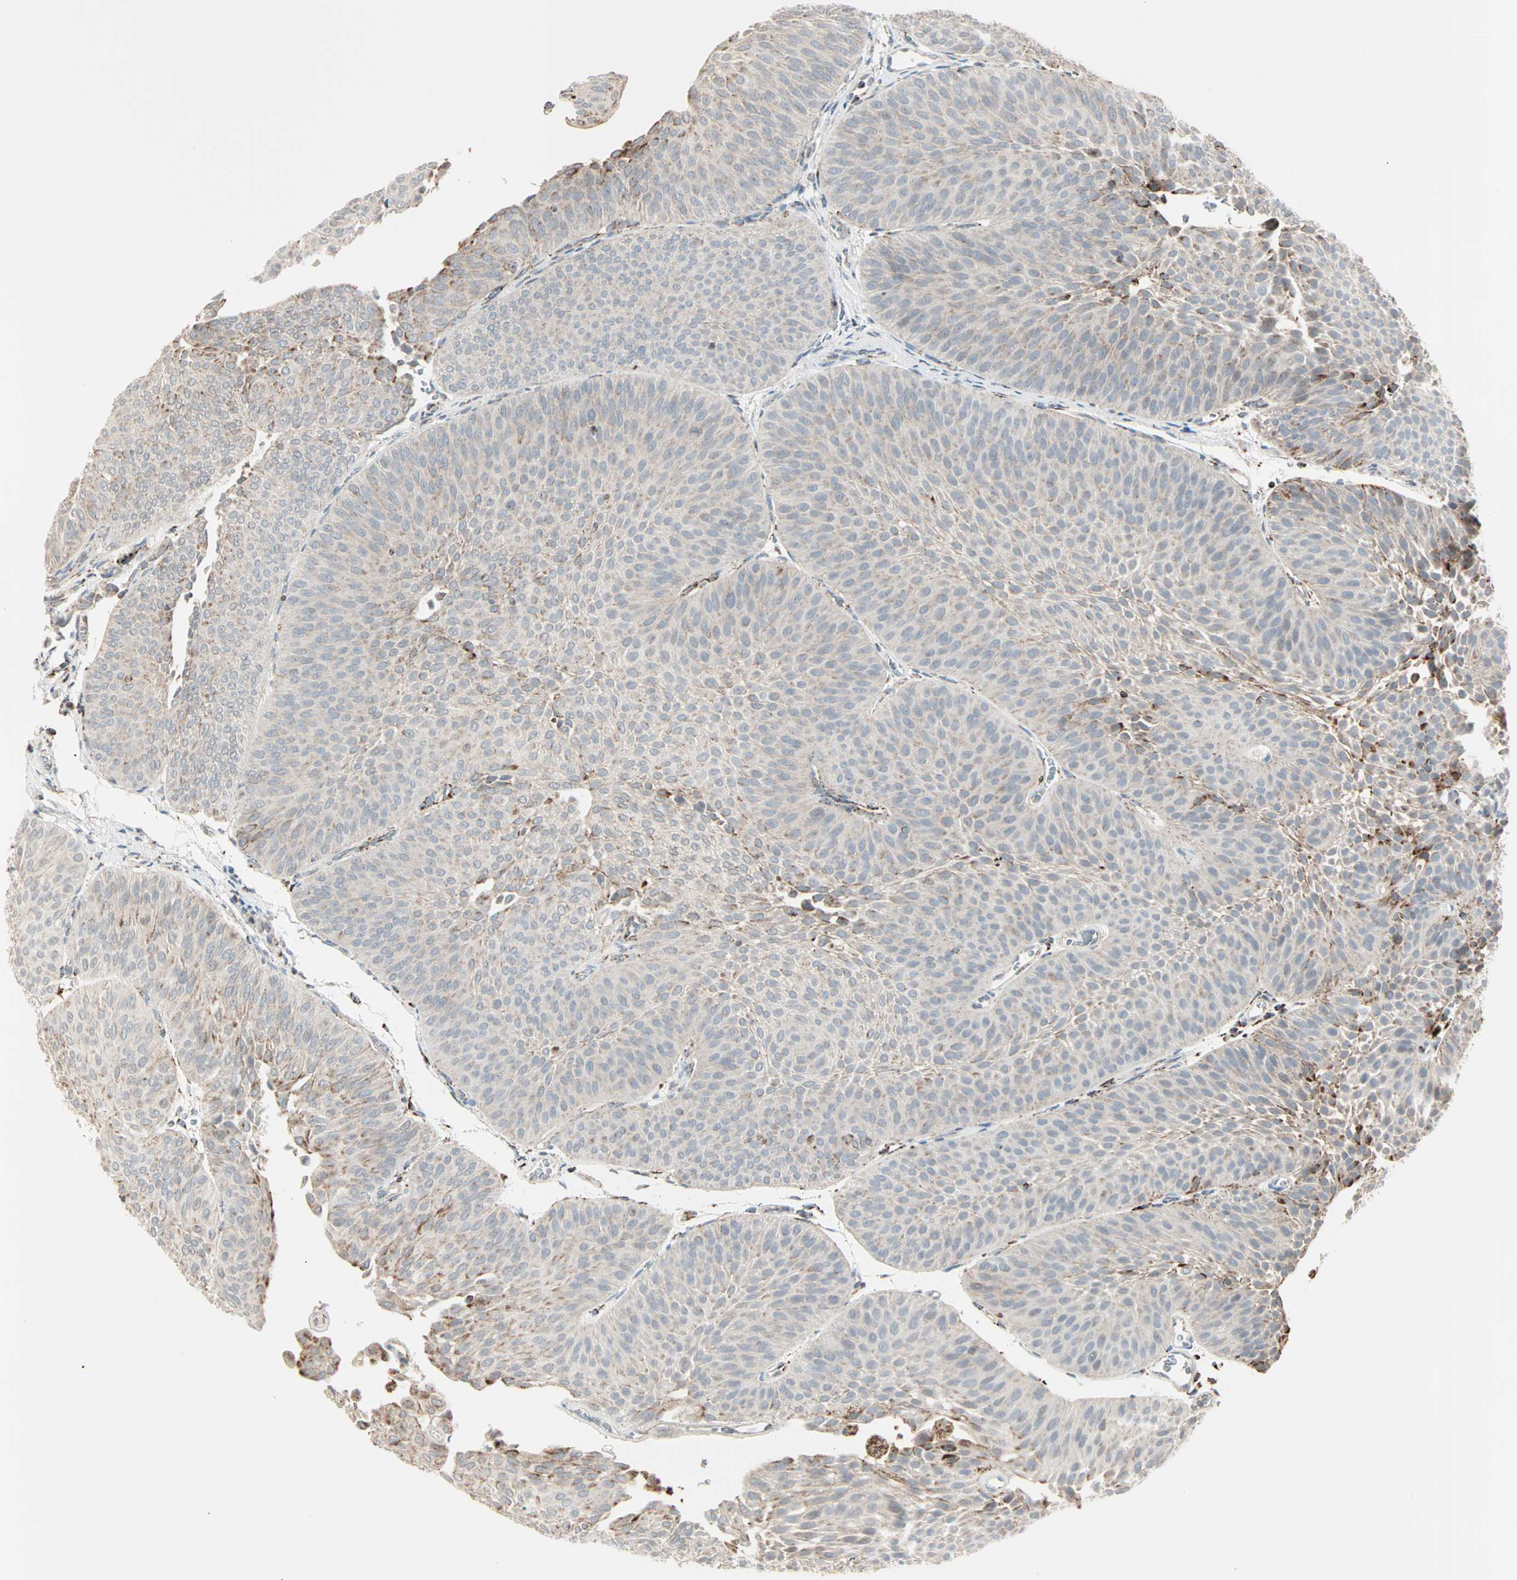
{"staining": {"intensity": "weak", "quantity": "<25%", "location": "cytoplasmic/membranous"}, "tissue": "urothelial cancer", "cell_type": "Tumor cells", "image_type": "cancer", "snomed": [{"axis": "morphology", "description": "Urothelial carcinoma, Low grade"}, {"axis": "topography", "description": "Urinary bladder"}], "caption": "High power microscopy photomicrograph of an immunohistochemistry (IHC) micrograph of urothelial cancer, revealing no significant positivity in tumor cells.", "gene": "IDH2", "patient": {"sex": "female", "age": 60}}